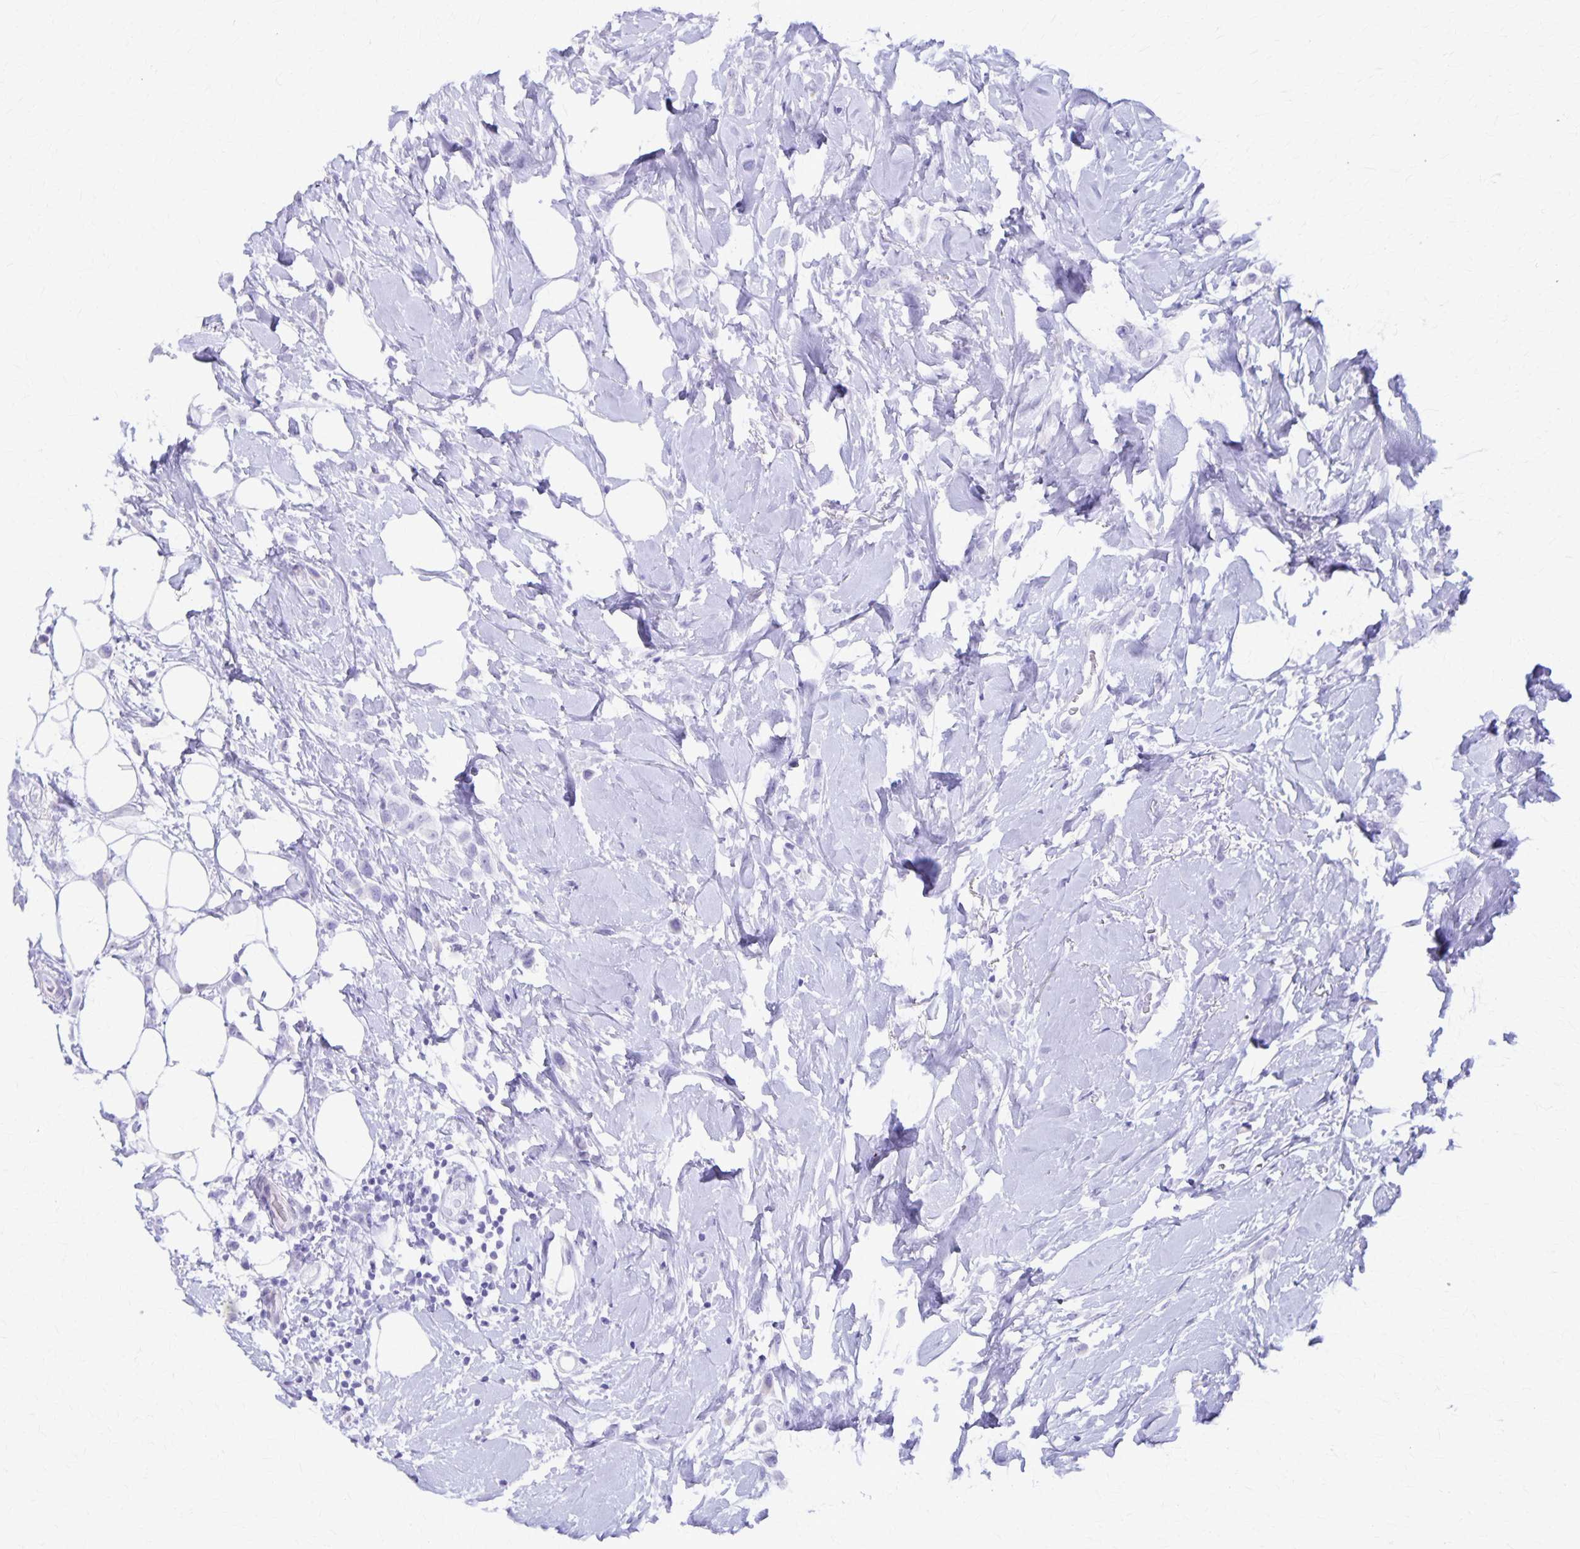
{"staining": {"intensity": "negative", "quantity": "none", "location": "none"}, "tissue": "breast cancer", "cell_type": "Tumor cells", "image_type": "cancer", "snomed": [{"axis": "morphology", "description": "Lobular carcinoma"}, {"axis": "topography", "description": "Breast"}], "caption": "Immunohistochemical staining of breast lobular carcinoma displays no significant expression in tumor cells.", "gene": "DEFA5", "patient": {"sex": "female", "age": 66}}